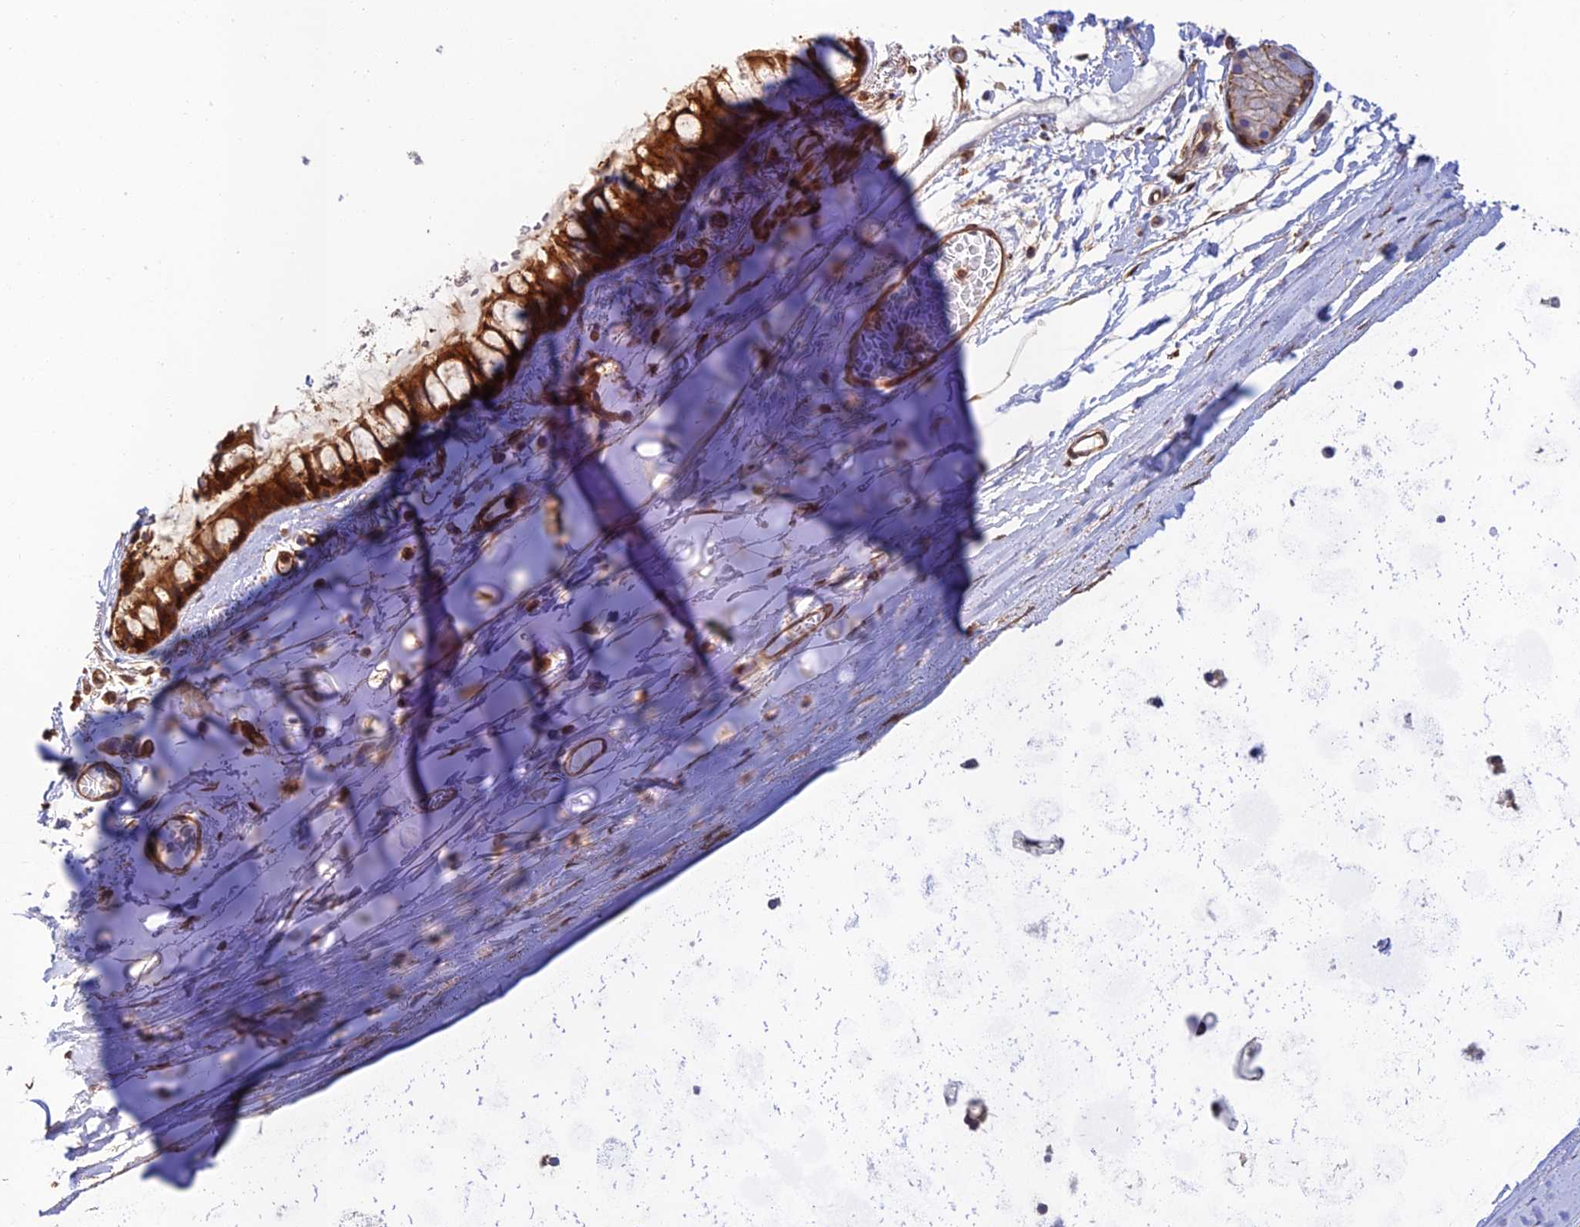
{"staining": {"intensity": "strong", "quantity": ">75%", "location": "cytoplasmic/membranous"}, "tissue": "bronchus", "cell_type": "Respiratory epithelial cells", "image_type": "normal", "snomed": [{"axis": "morphology", "description": "Normal tissue, NOS"}, {"axis": "topography", "description": "Cartilage tissue"}], "caption": "The histopathology image shows immunohistochemical staining of normal bronchus. There is strong cytoplasmic/membranous staining is identified in about >75% of respiratory epithelial cells.", "gene": "PPP1R12C", "patient": {"sex": "male", "age": 63}}